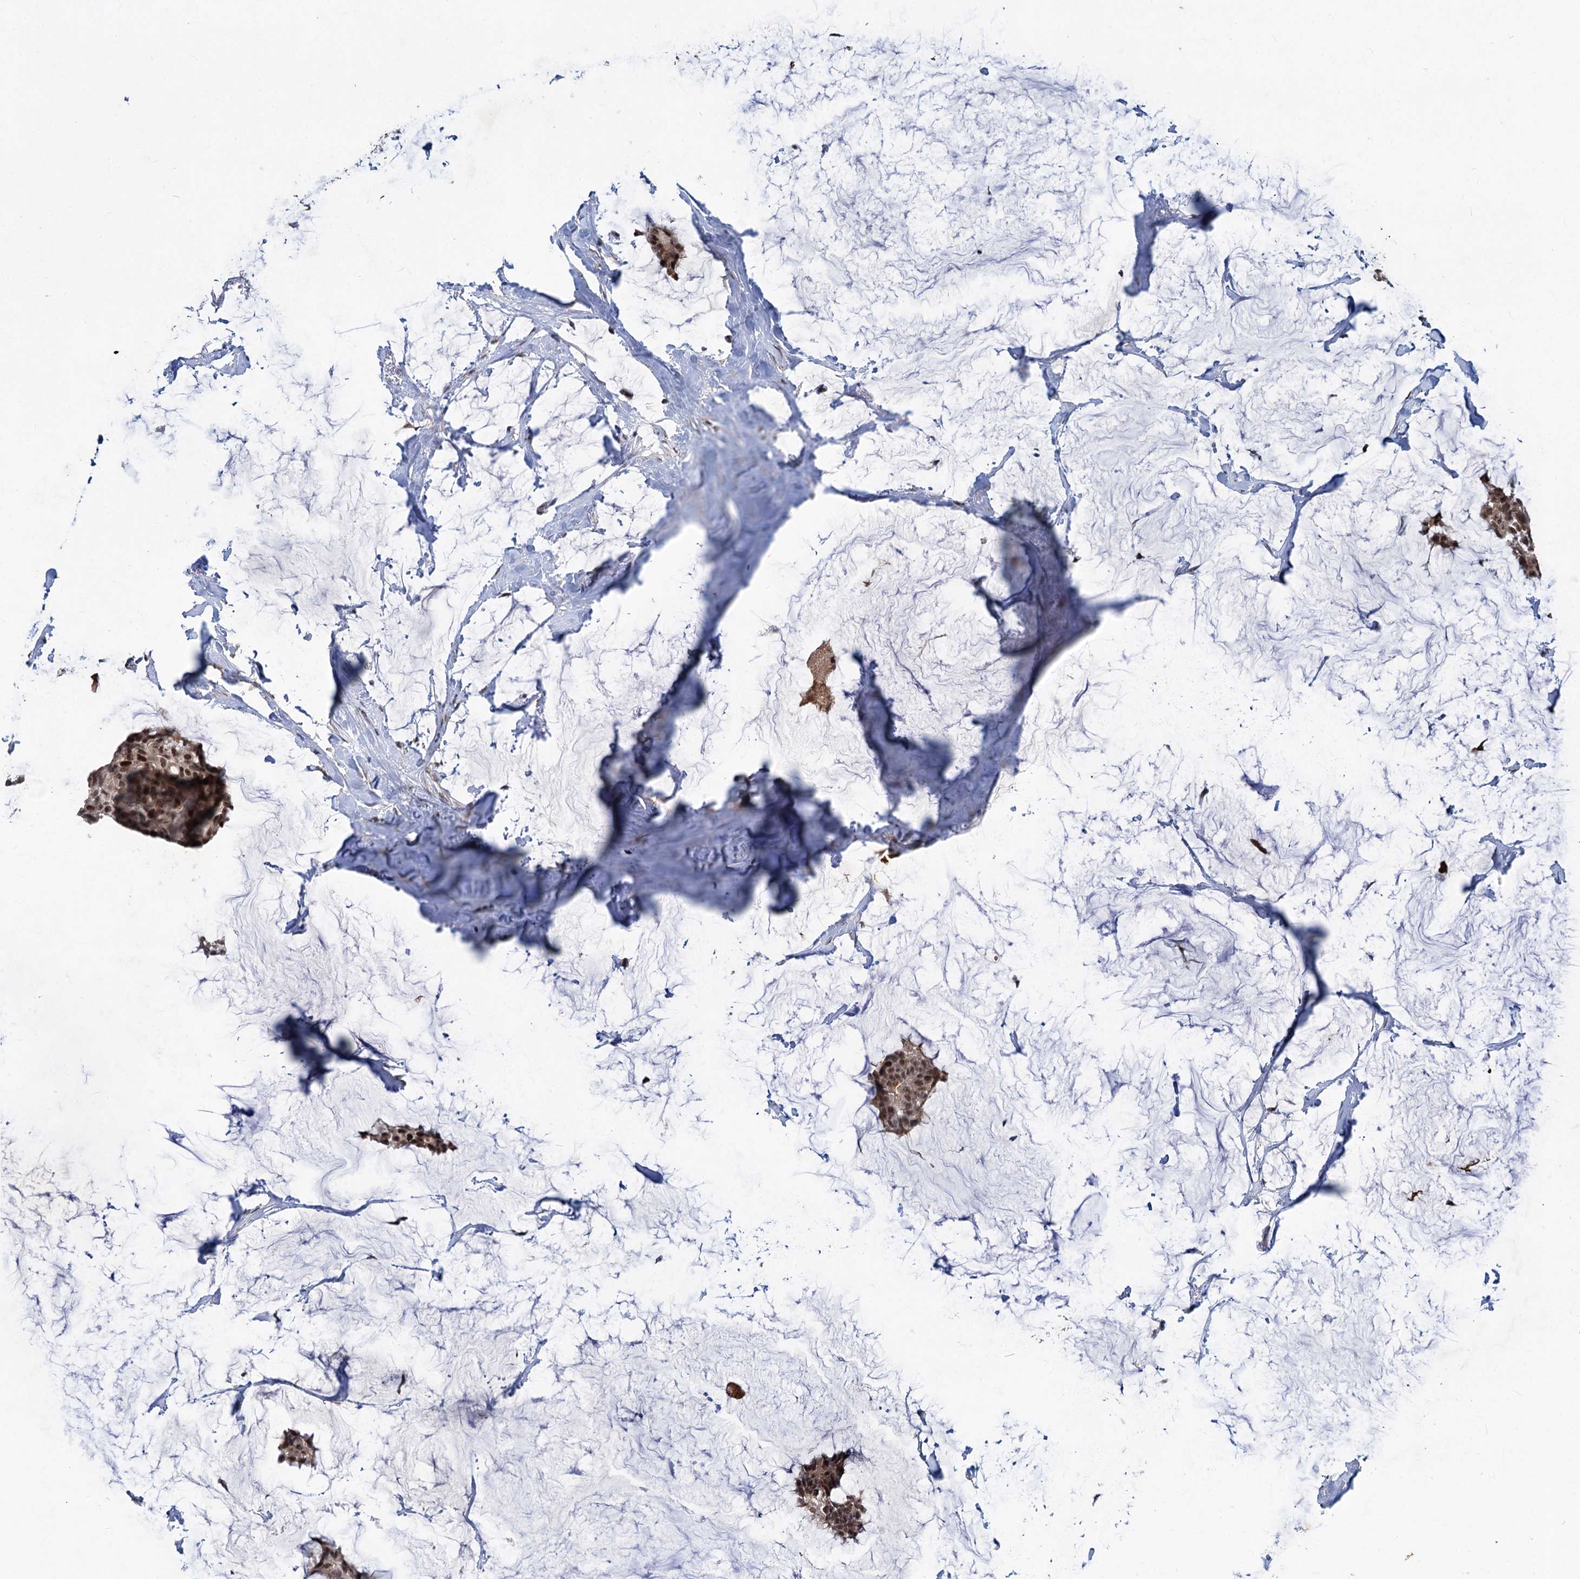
{"staining": {"intensity": "moderate", "quantity": ">75%", "location": "cytoplasmic/membranous,nuclear"}, "tissue": "breast cancer", "cell_type": "Tumor cells", "image_type": "cancer", "snomed": [{"axis": "morphology", "description": "Duct carcinoma"}, {"axis": "topography", "description": "Breast"}], "caption": "Breast cancer tissue exhibits moderate cytoplasmic/membranous and nuclear staining in about >75% of tumor cells, visualized by immunohistochemistry.", "gene": "PHF8", "patient": {"sex": "female", "age": 93}}